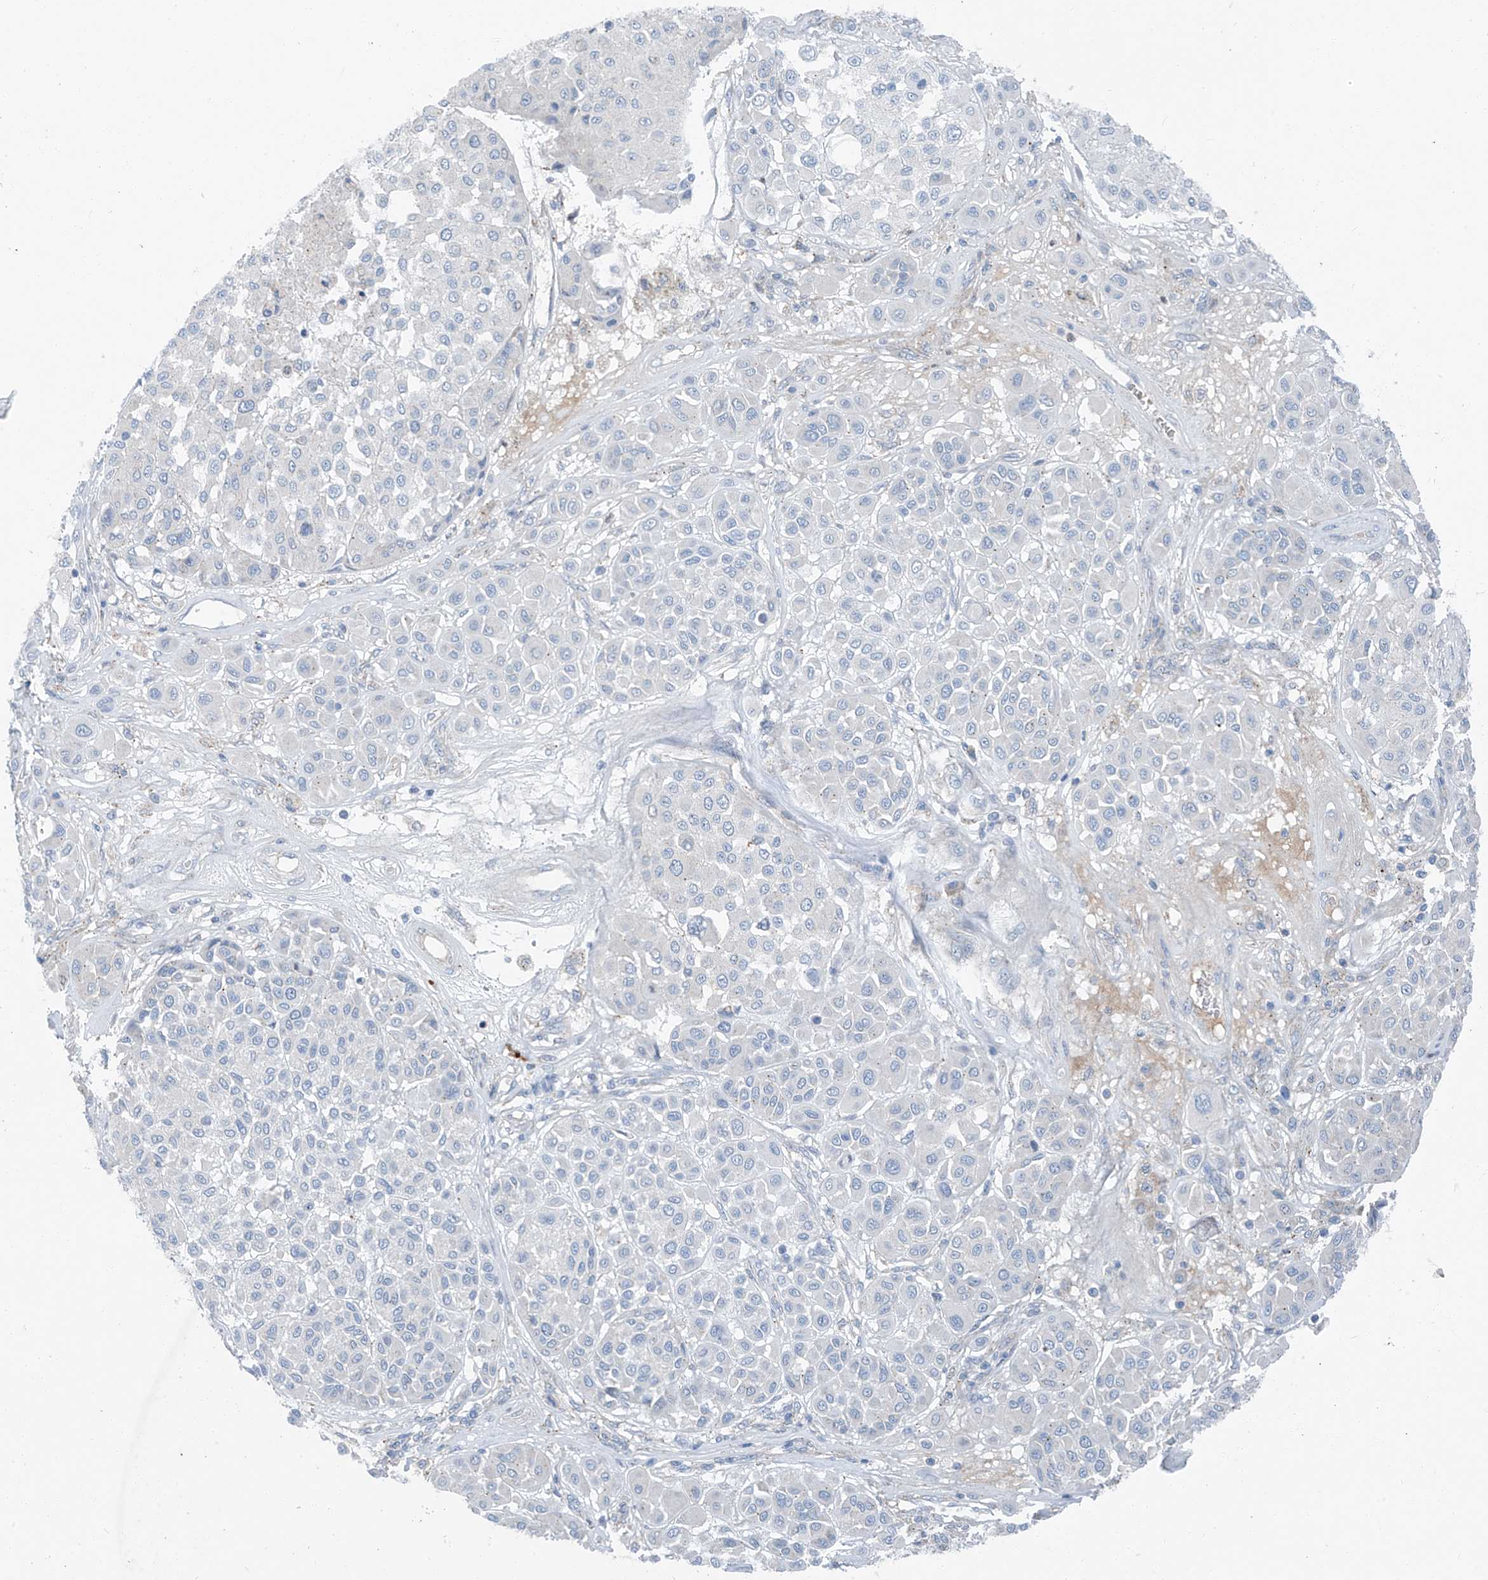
{"staining": {"intensity": "negative", "quantity": "none", "location": "none"}, "tissue": "melanoma", "cell_type": "Tumor cells", "image_type": "cancer", "snomed": [{"axis": "morphology", "description": "Malignant melanoma, Metastatic site"}, {"axis": "topography", "description": "Soft tissue"}], "caption": "Immunohistochemistry photomicrograph of neoplastic tissue: melanoma stained with DAB (3,3'-diaminobenzidine) demonstrates no significant protein staining in tumor cells. Nuclei are stained in blue.", "gene": "CHMP2B", "patient": {"sex": "male", "age": 41}}